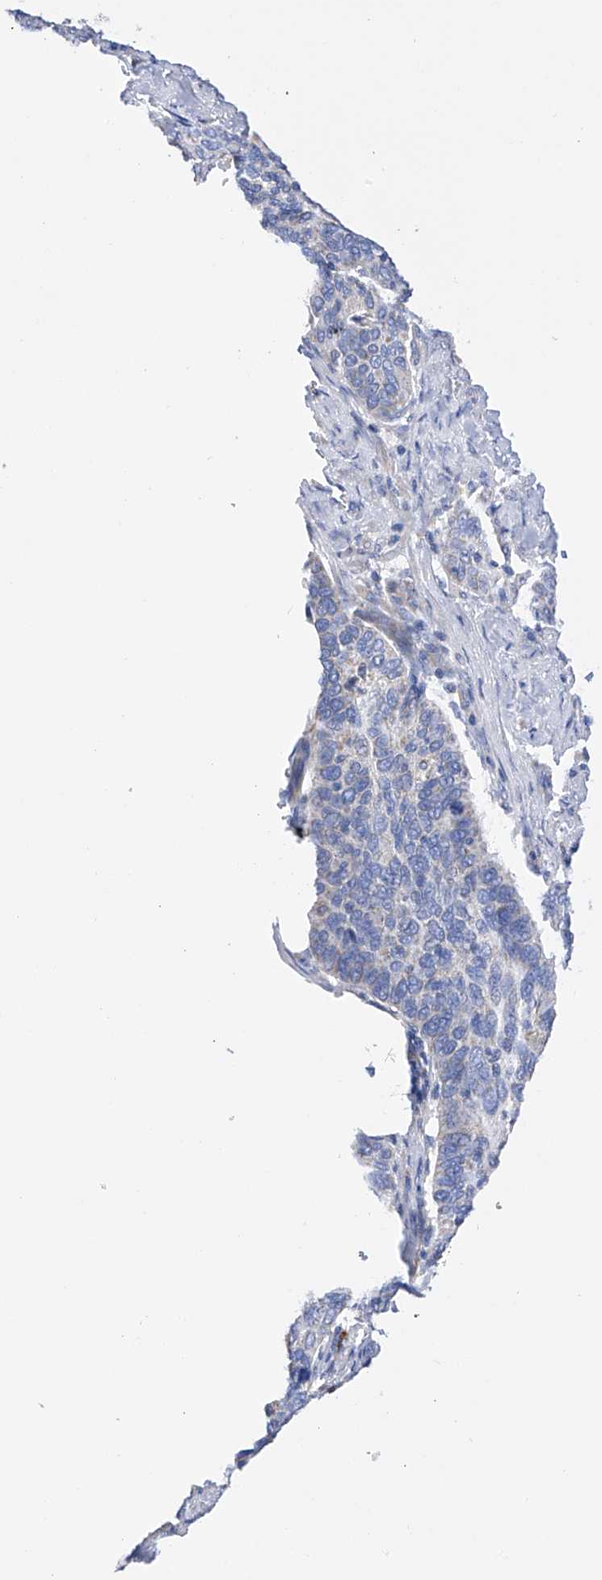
{"staining": {"intensity": "negative", "quantity": "none", "location": "none"}, "tissue": "cervical cancer", "cell_type": "Tumor cells", "image_type": "cancer", "snomed": [{"axis": "morphology", "description": "Squamous cell carcinoma, NOS"}, {"axis": "topography", "description": "Cervix"}], "caption": "DAB (3,3'-diaminobenzidine) immunohistochemical staining of squamous cell carcinoma (cervical) reveals no significant expression in tumor cells.", "gene": "FLG", "patient": {"sex": "female", "age": 60}}